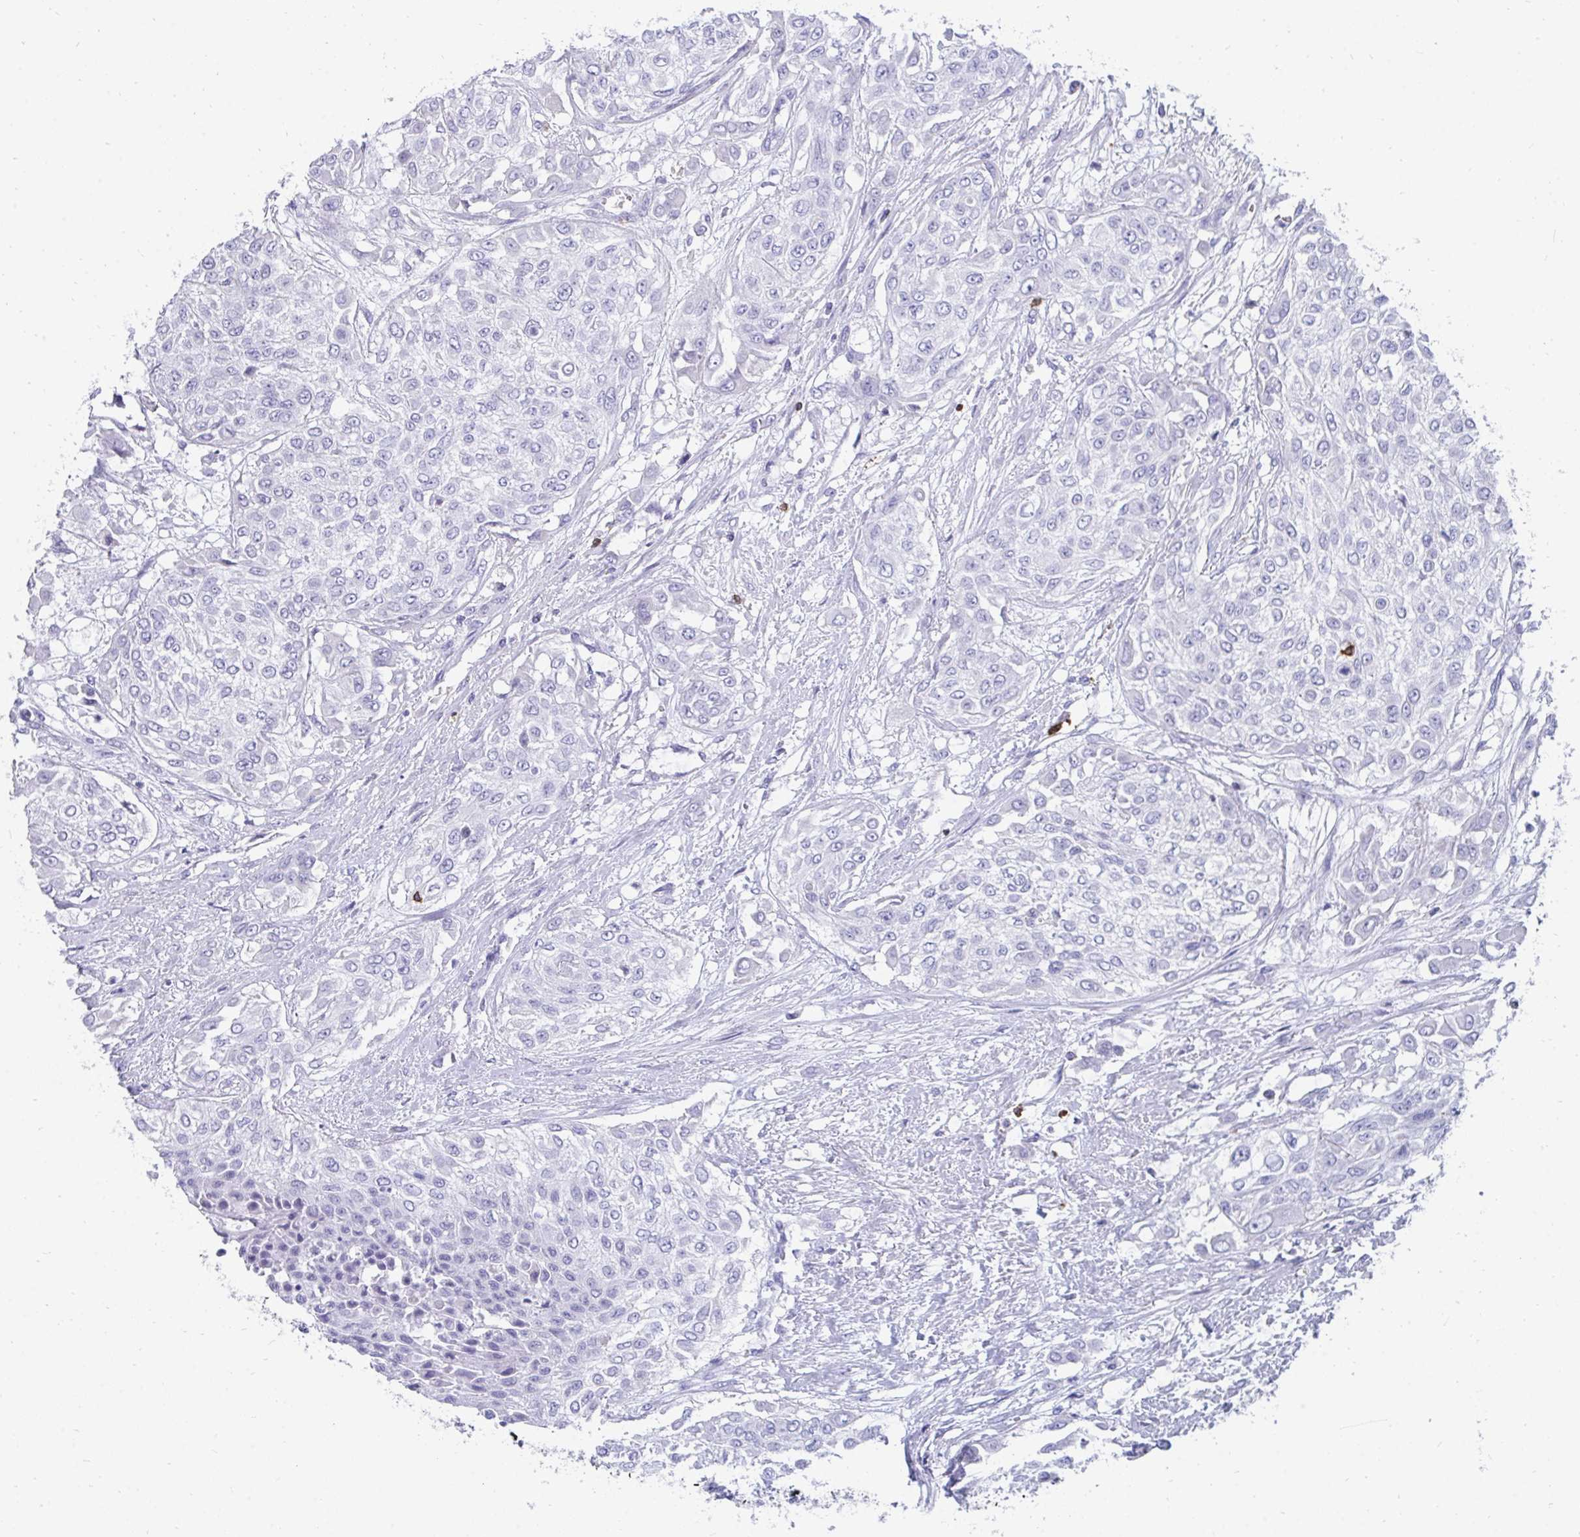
{"staining": {"intensity": "negative", "quantity": "none", "location": "none"}, "tissue": "urothelial cancer", "cell_type": "Tumor cells", "image_type": "cancer", "snomed": [{"axis": "morphology", "description": "Urothelial carcinoma, High grade"}, {"axis": "topography", "description": "Urinary bladder"}], "caption": "Tumor cells show no significant positivity in urothelial carcinoma (high-grade).", "gene": "CD7", "patient": {"sex": "male", "age": 57}}